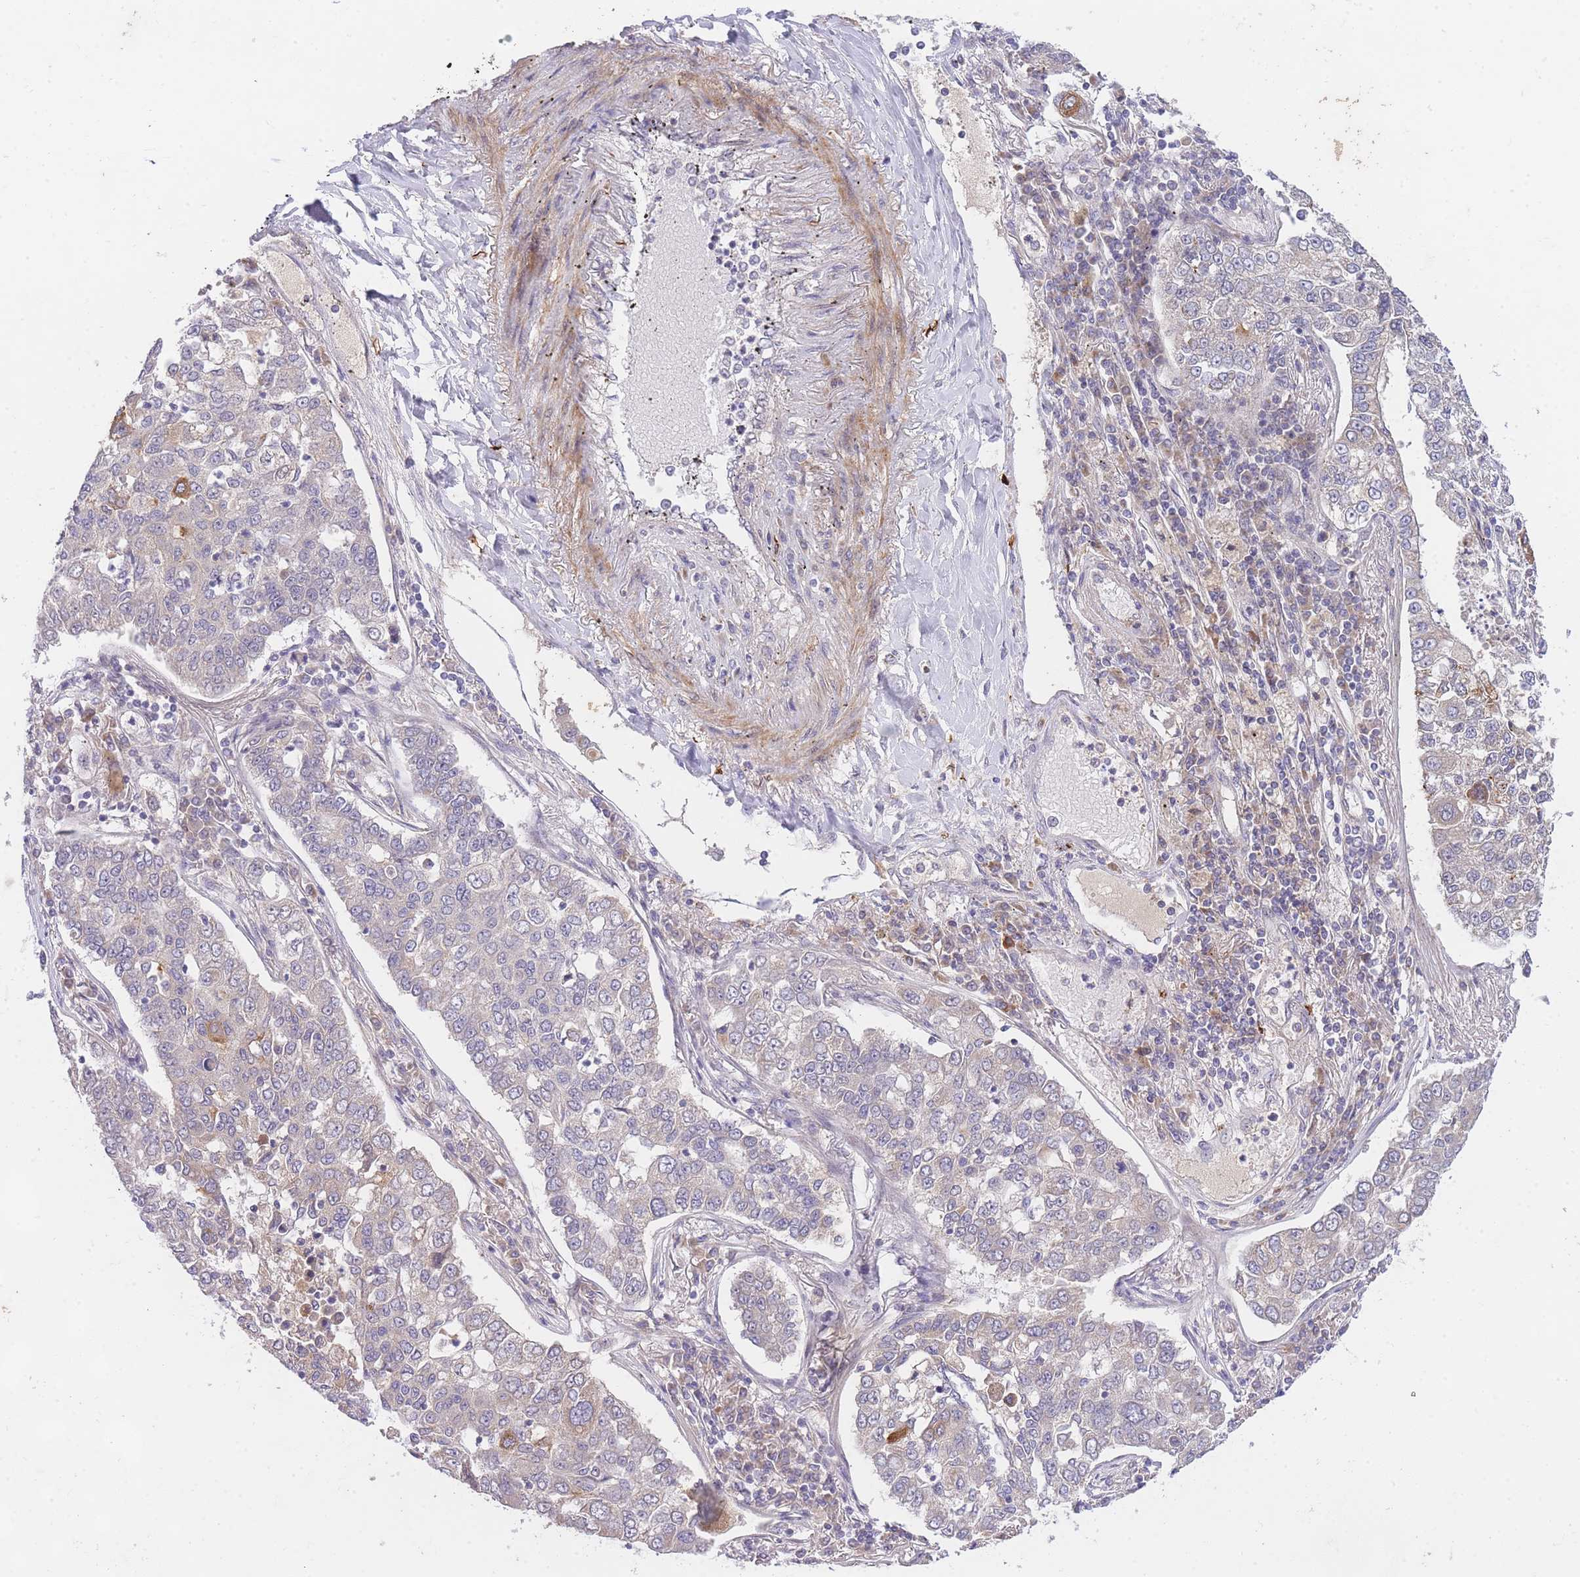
{"staining": {"intensity": "negative", "quantity": "none", "location": "none"}, "tissue": "lung cancer", "cell_type": "Tumor cells", "image_type": "cancer", "snomed": [{"axis": "morphology", "description": "Adenocarcinoma, NOS"}, {"axis": "topography", "description": "Lung"}], "caption": "Lung cancer was stained to show a protein in brown. There is no significant staining in tumor cells. (DAB IHC visualized using brightfield microscopy, high magnification).", "gene": "SLC25A33", "patient": {"sex": "male", "age": 49}}